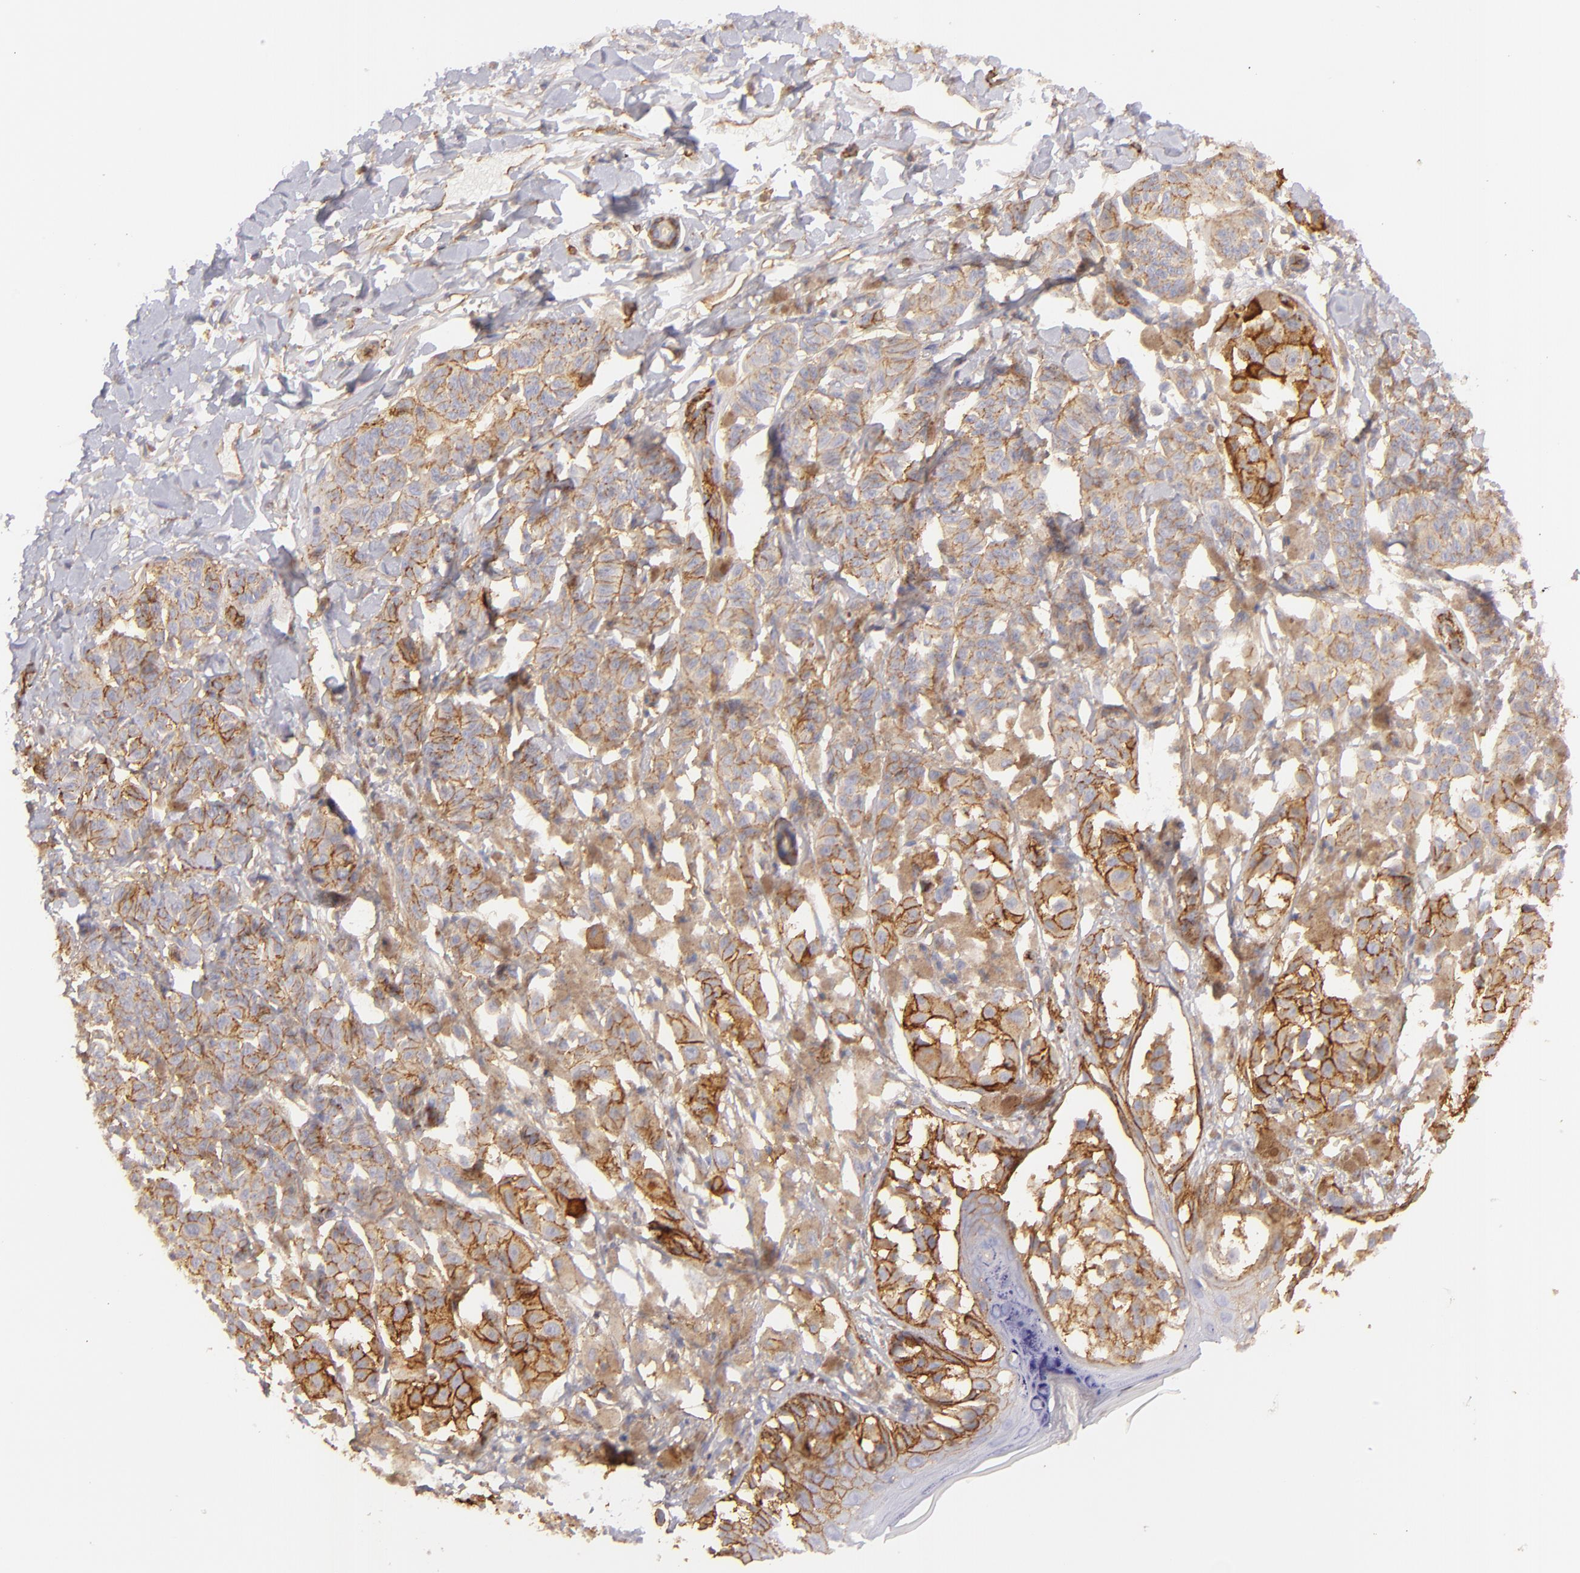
{"staining": {"intensity": "moderate", "quantity": ">75%", "location": "cytoplasmic/membranous"}, "tissue": "melanoma", "cell_type": "Tumor cells", "image_type": "cancer", "snomed": [{"axis": "morphology", "description": "Malignant melanoma, NOS"}, {"axis": "topography", "description": "Skin"}], "caption": "Immunohistochemical staining of human melanoma displays medium levels of moderate cytoplasmic/membranous protein expression in approximately >75% of tumor cells.", "gene": "CD151", "patient": {"sex": "male", "age": 76}}